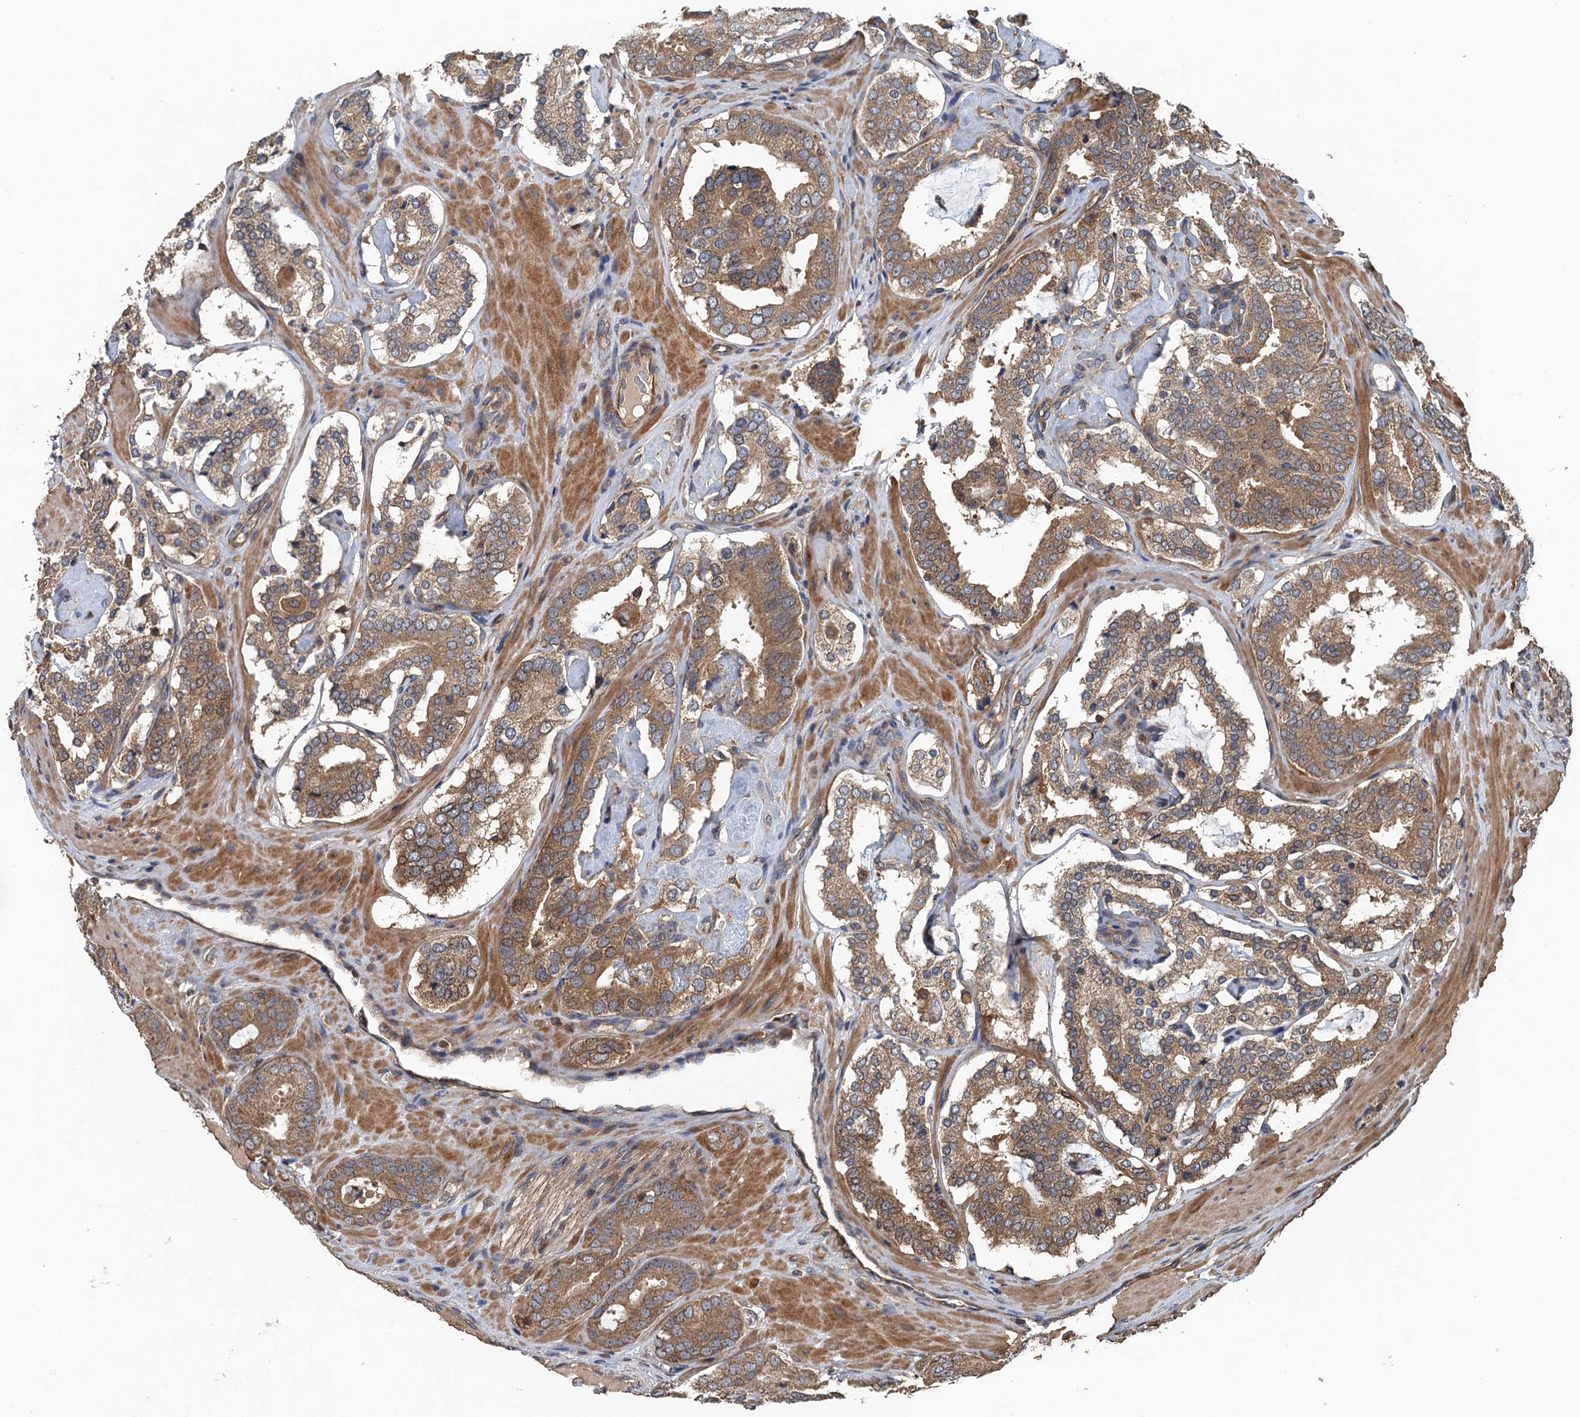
{"staining": {"intensity": "moderate", "quantity": ">75%", "location": "cytoplasmic/membranous"}, "tissue": "prostate cancer", "cell_type": "Tumor cells", "image_type": "cancer", "snomed": [{"axis": "morphology", "description": "Adenocarcinoma, High grade"}, {"axis": "topography", "description": "Prostate"}], "caption": "DAB (3,3'-diaminobenzidine) immunohistochemical staining of human prostate cancer (high-grade adenocarcinoma) reveals moderate cytoplasmic/membranous protein positivity in approximately >75% of tumor cells.", "gene": "BORCS5", "patient": {"sex": "male", "age": 63}}